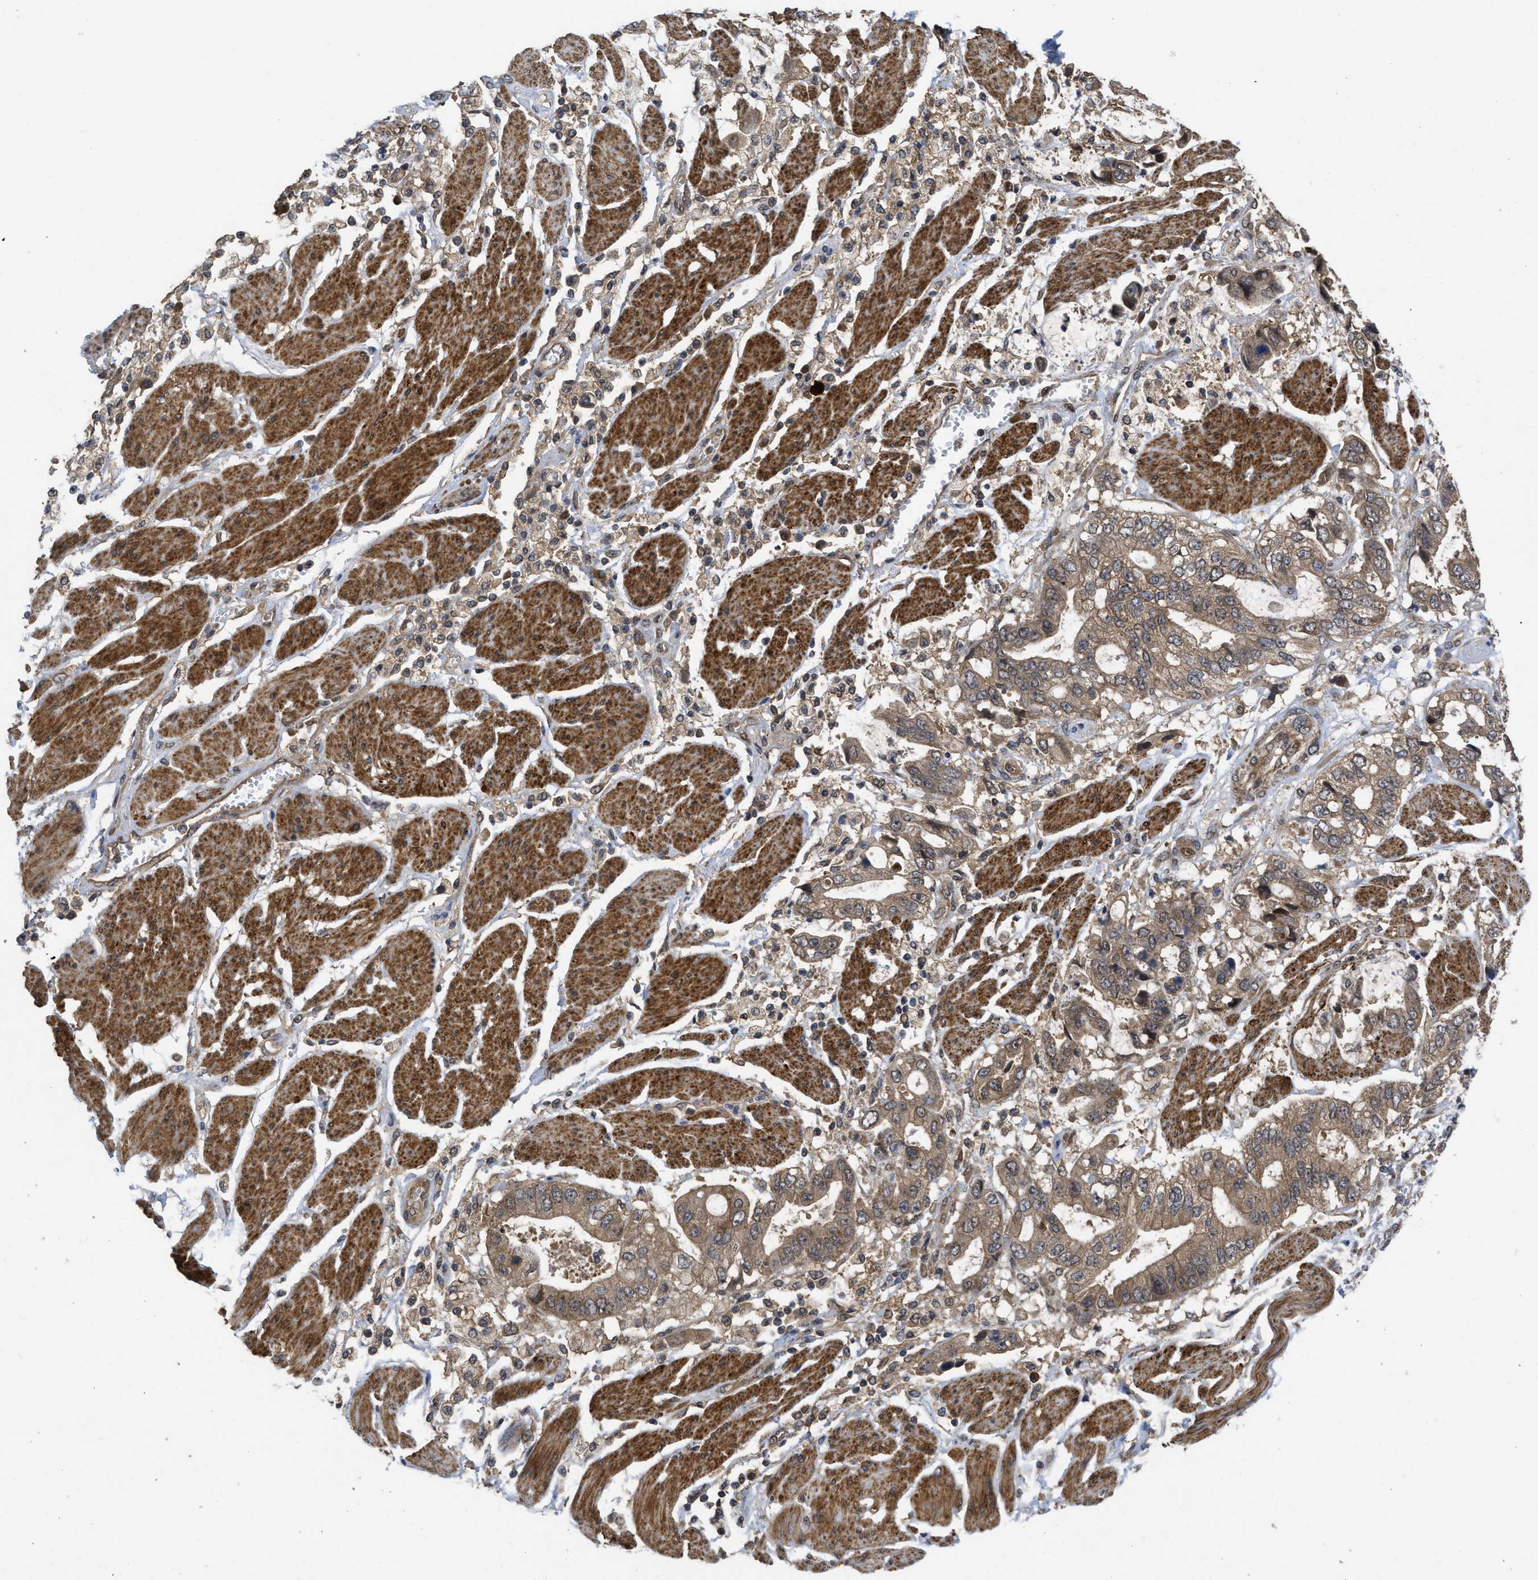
{"staining": {"intensity": "moderate", "quantity": ">75%", "location": "cytoplasmic/membranous"}, "tissue": "stomach cancer", "cell_type": "Tumor cells", "image_type": "cancer", "snomed": [{"axis": "morphology", "description": "Normal tissue, NOS"}, {"axis": "morphology", "description": "Adenocarcinoma, NOS"}, {"axis": "topography", "description": "Stomach"}], "caption": "Immunohistochemistry staining of adenocarcinoma (stomach), which exhibits medium levels of moderate cytoplasmic/membranous expression in about >75% of tumor cells indicating moderate cytoplasmic/membranous protein positivity. The staining was performed using DAB (brown) for protein detection and nuclei were counterstained in hematoxylin (blue).", "gene": "FZD6", "patient": {"sex": "male", "age": 62}}